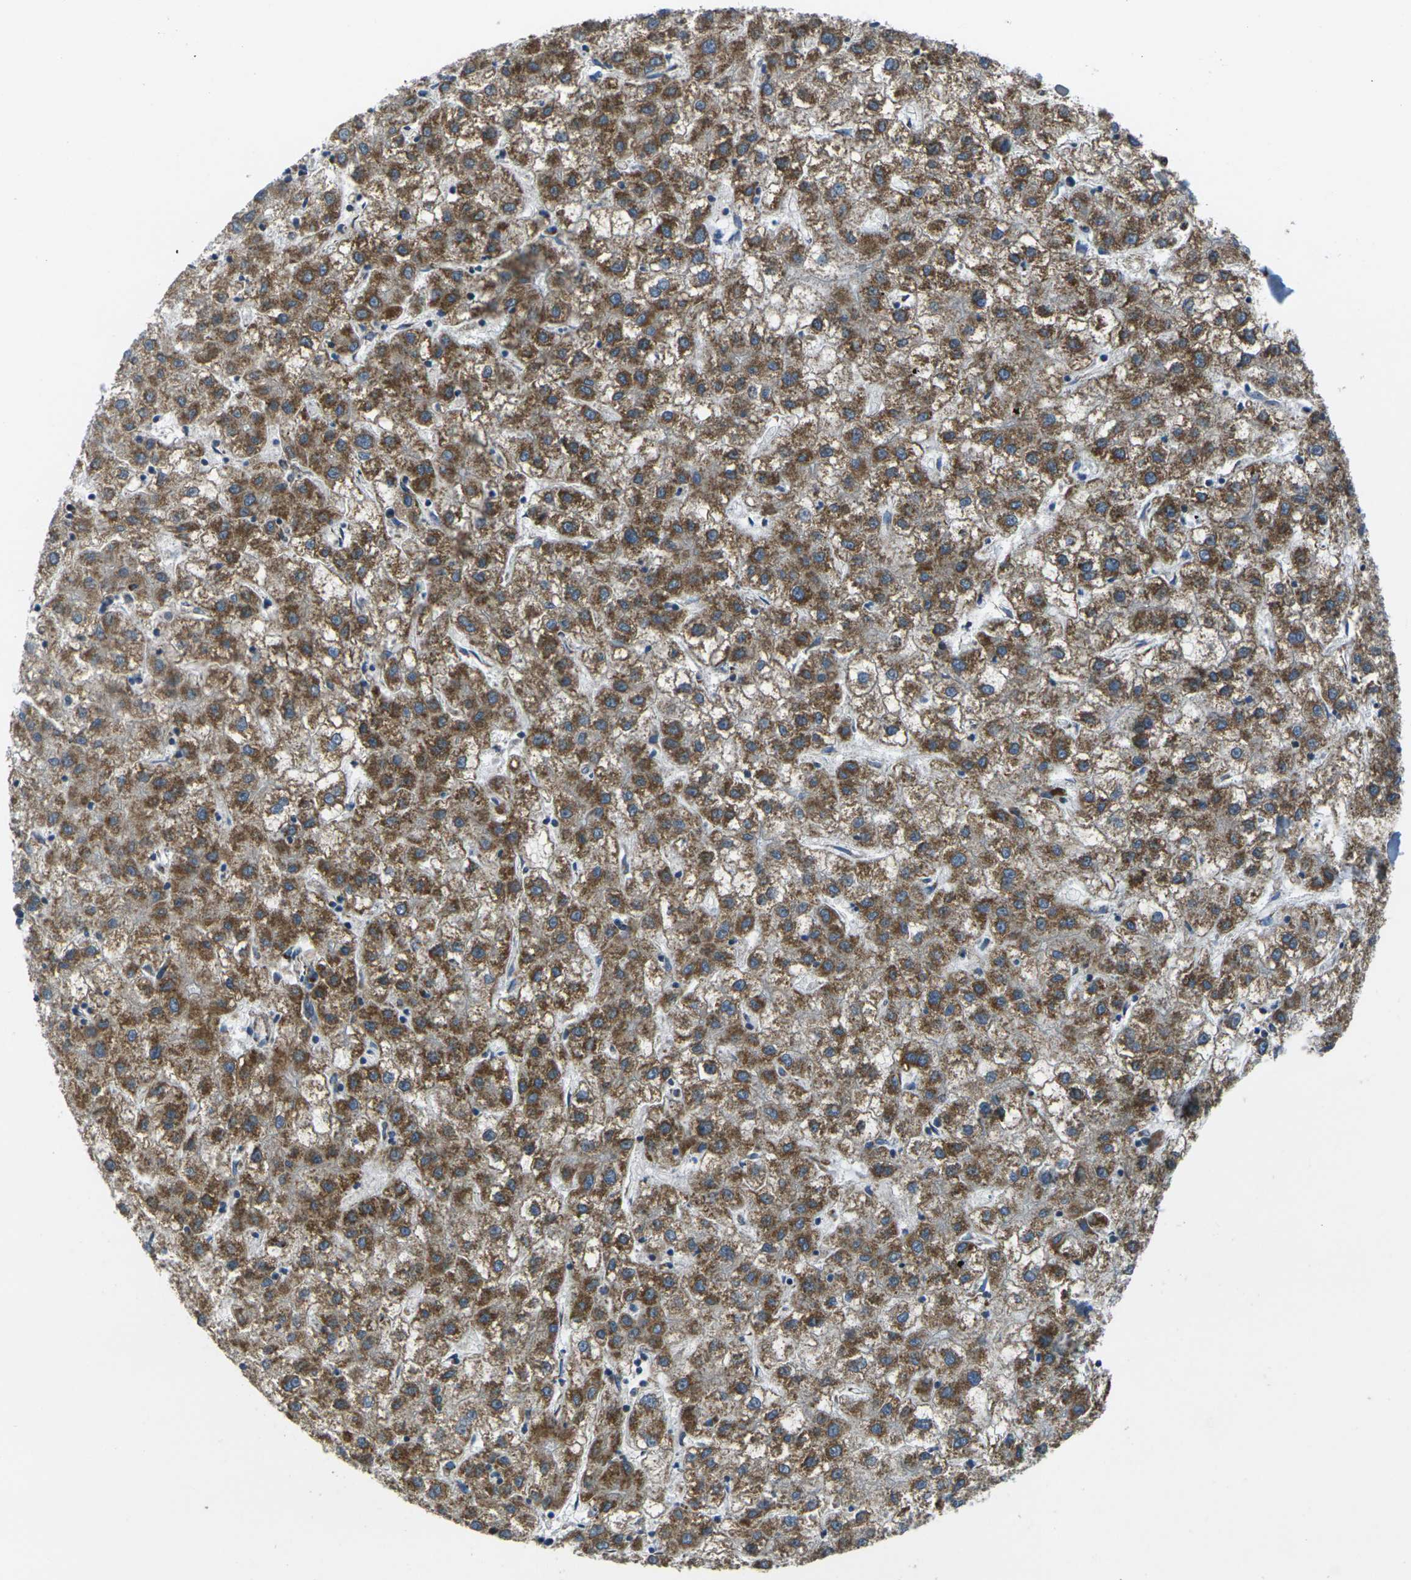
{"staining": {"intensity": "moderate", "quantity": ">75%", "location": "cytoplasmic/membranous"}, "tissue": "liver cancer", "cell_type": "Tumor cells", "image_type": "cancer", "snomed": [{"axis": "morphology", "description": "Carcinoma, Hepatocellular, NOS"}, {"axis": "topography", "description": "Liver"}], "caption": "Hepatocellular carcinoma (liver) tissue demonstrates moderate cytoplasmic/membranous staining in about >75% of tumor cells, visualized by immunohistochemistry.", "gene": "TMEM120B", "patient": {"sex": "male", "age": 72}}